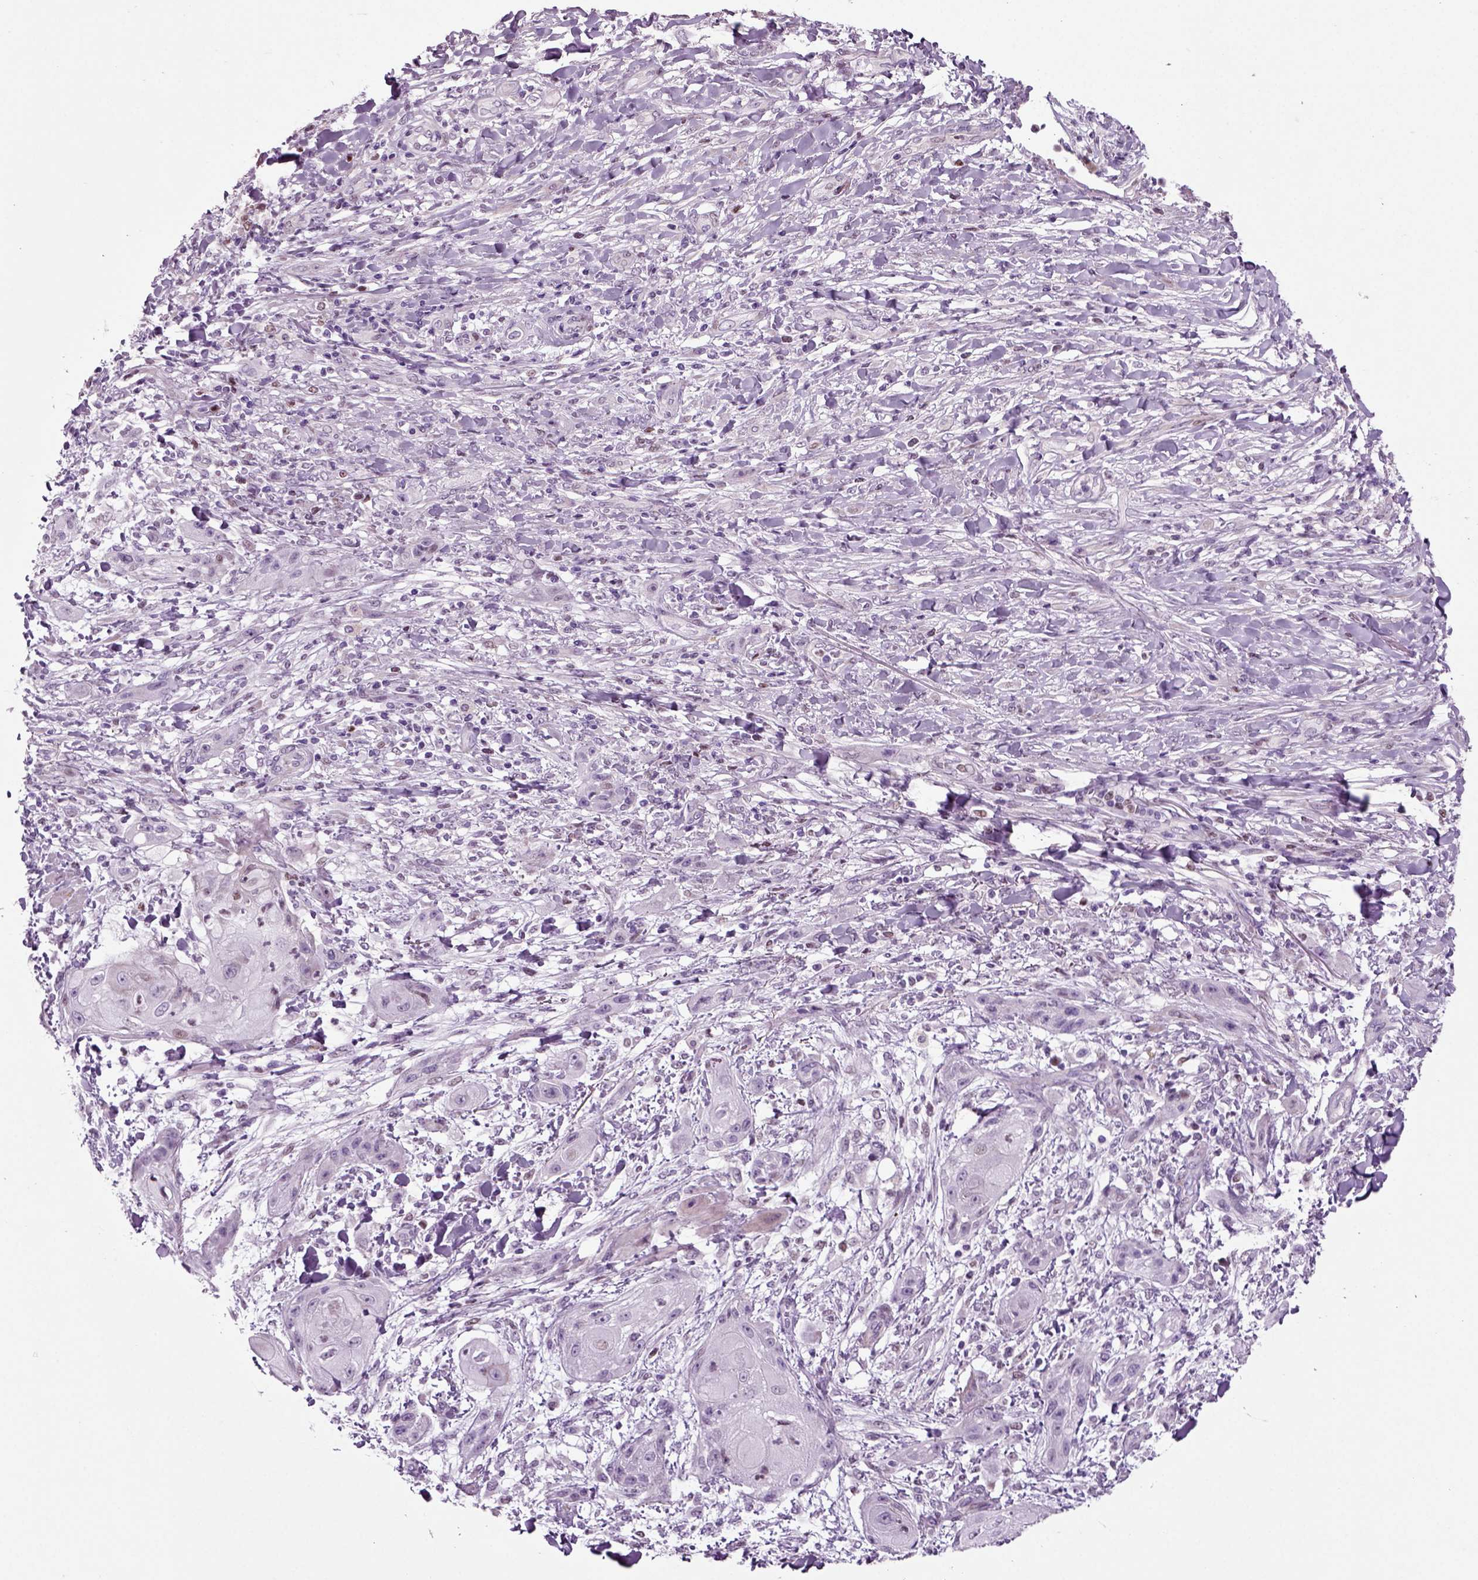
{"staining": {"intensity": "negative", "quantity": "none", "location": "none"}, "tissue": "skin cancer", "cell_type": "Tumor cells", "image_type": "cancer", "snomed": [{"axis": "morphology", "description": "Squamous cell carcinoma, NOS"}, {"axis": "topography", "description": "Skin"}], "caption": "This is an immunohistochemistry photomicrograph of human skin squamous cell carcinoma. There is no staining in tumor cells.", "gene": "ARID3A", "patient": {"sex": "male", "age": 62}}